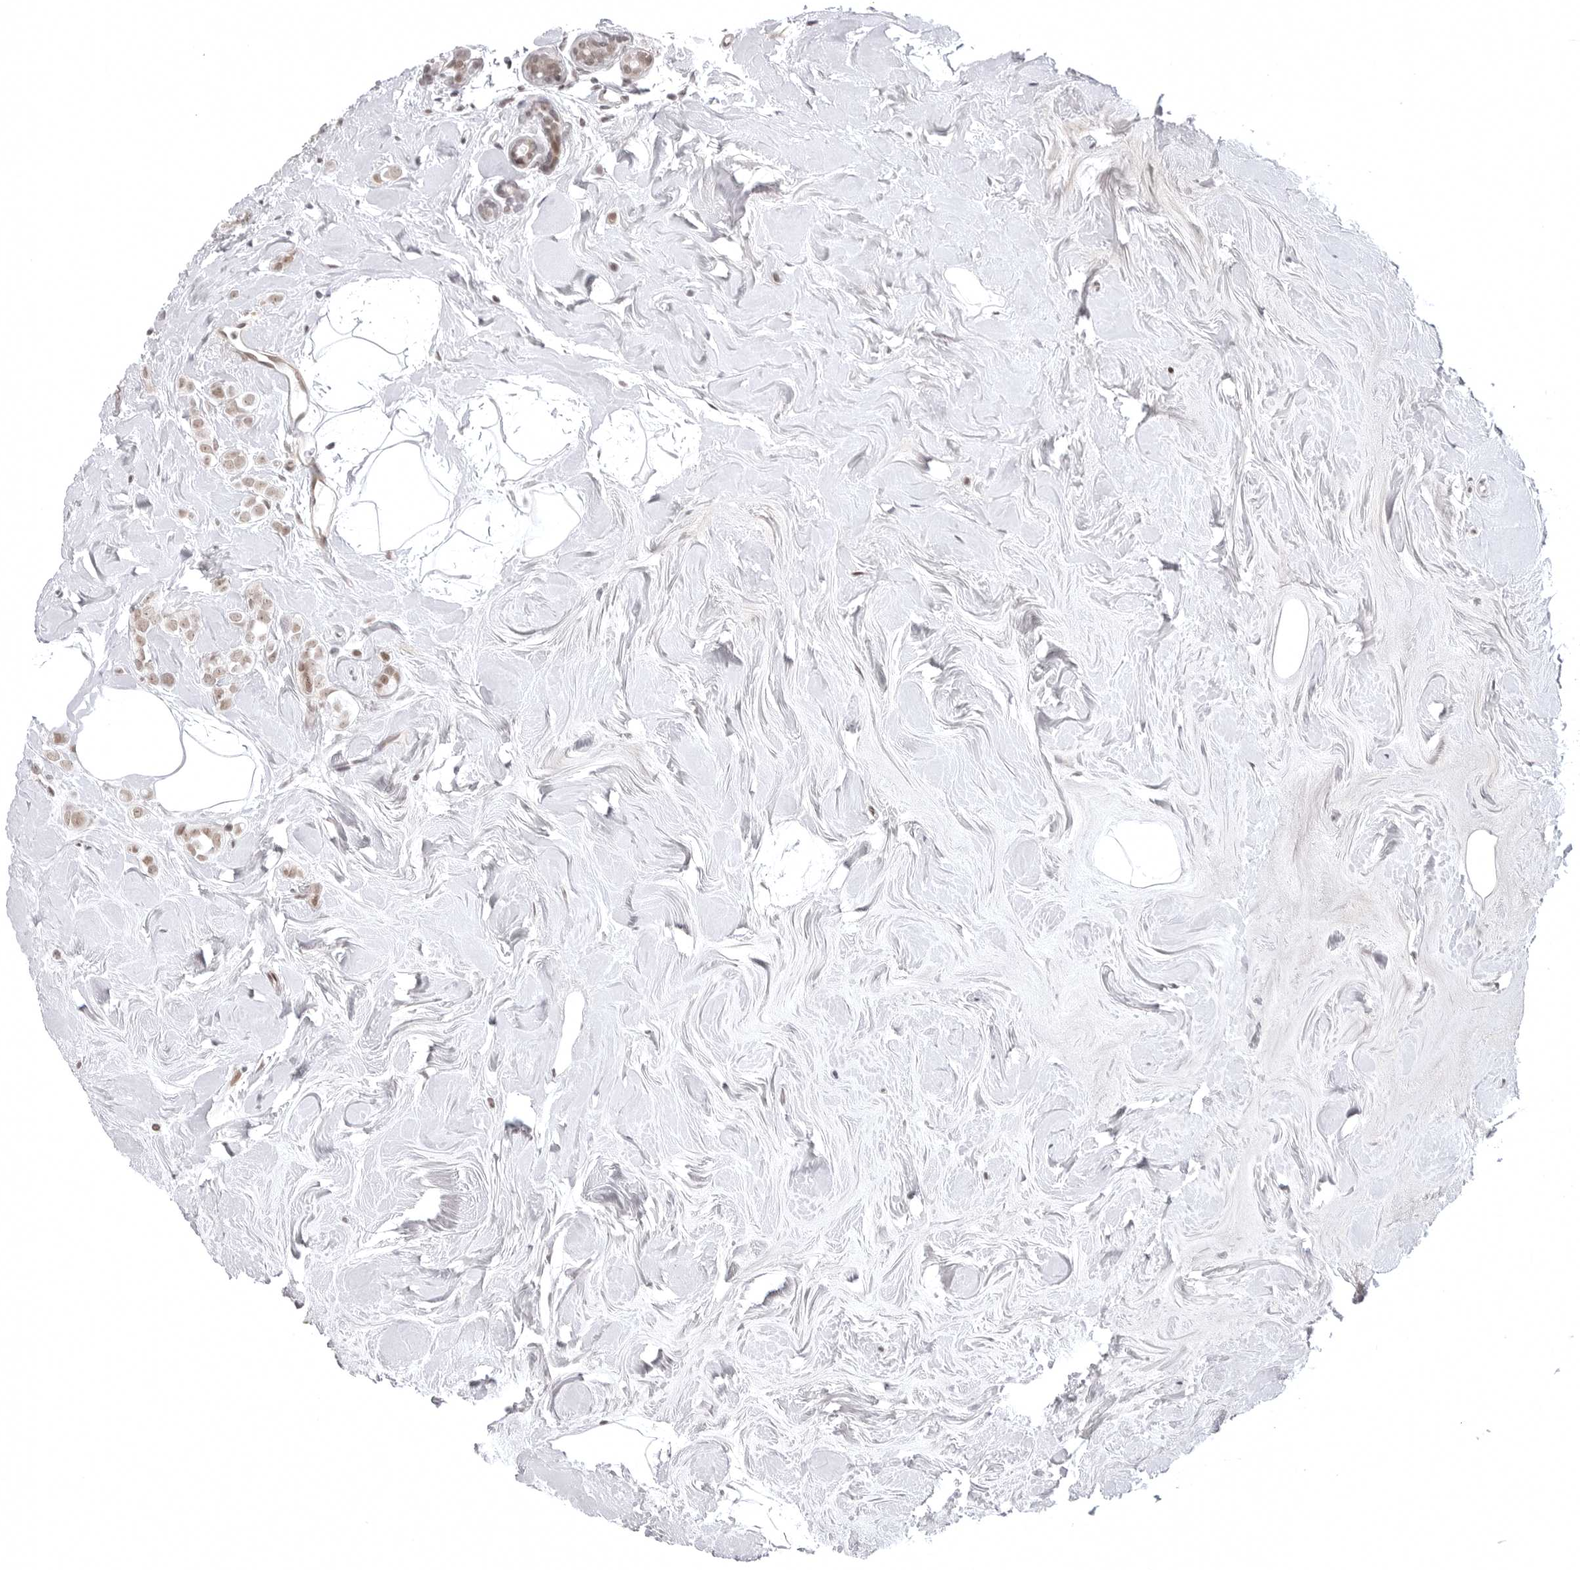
{"staining": {"intensity": "weak", "quantity": ">75%", "location": "nuclear"}, "tissue": "breast cancer", "cell_type": "Tumor cells", "image_type": "cancer", "snomed": [{"axis": "morphology", "description": "Lobular carcinoma"}, {"axis": "topography", "description": "Breast"}], "caption": "Weak nuclear expression for a protein is identified in approximately >75% of tumor cells of breast lobular carcinoma using immunohistochemistry (IHC).", "gene": "PHF3", "patient": {"sex": "female", "age": 47}}